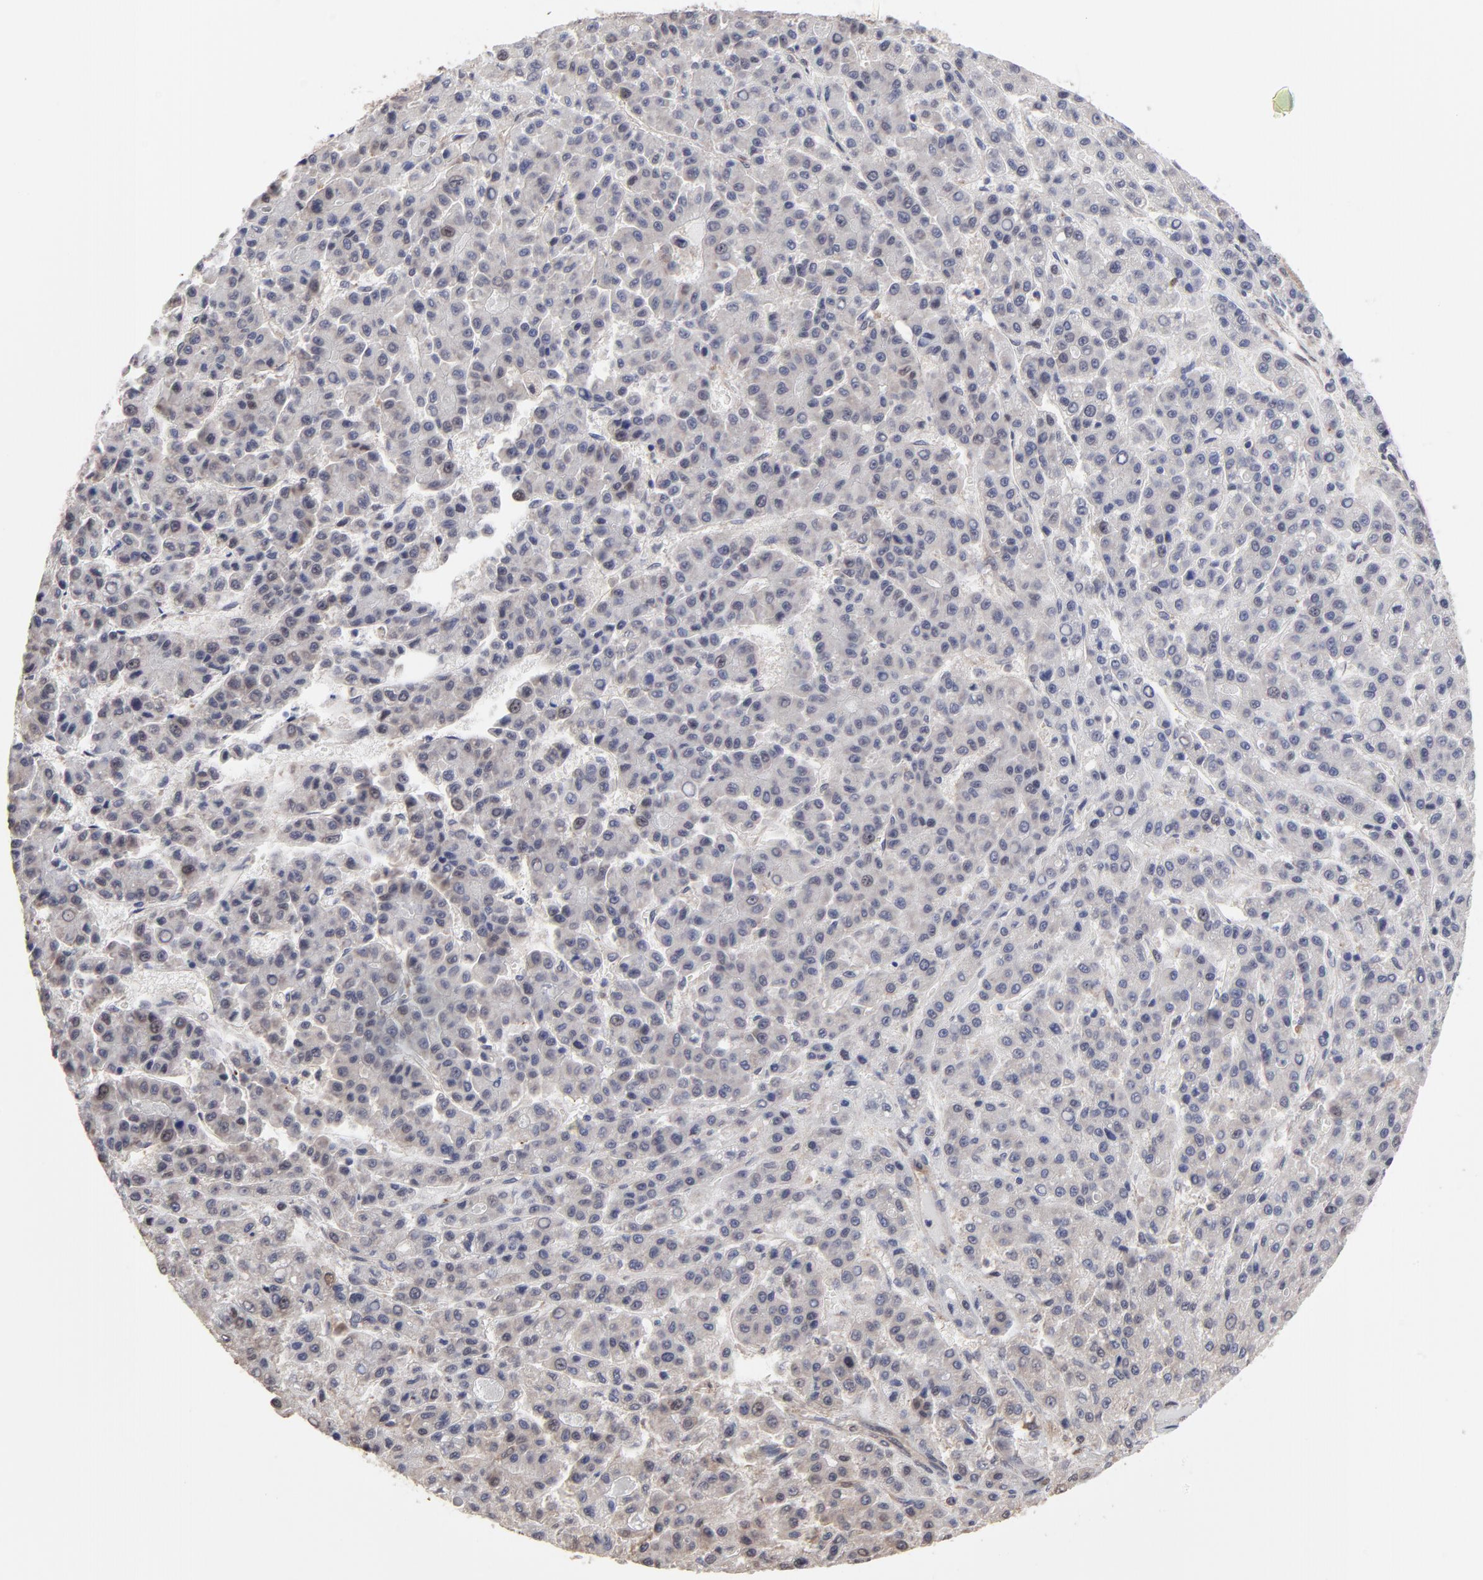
{"staining": {"intensity": "weak", "quantity": "25%-75%", "location": "cytoplasmic/membranous"}, "tissue": "liver cancer", "cell_type": "Tumor cells", "image_type": "cancer", "snomed": [{"axis": "morphology", "description": "Carcinoma, Hepatocellular, NOS"}, {"axis": "topography", "description": "Liver"}], "caption": "IHC image of neoplastic tissue: hepatocellular carcinoma (liver) stained using immunohistochemistry reveals low levels of weak protein expression localized specifically in the cytoplasmic/membranous of tumor cells, appearing as a cytoplasmic/membranous brown color.", "gene": "CCT2", "patient": {"sex": "male", "age": 70}}